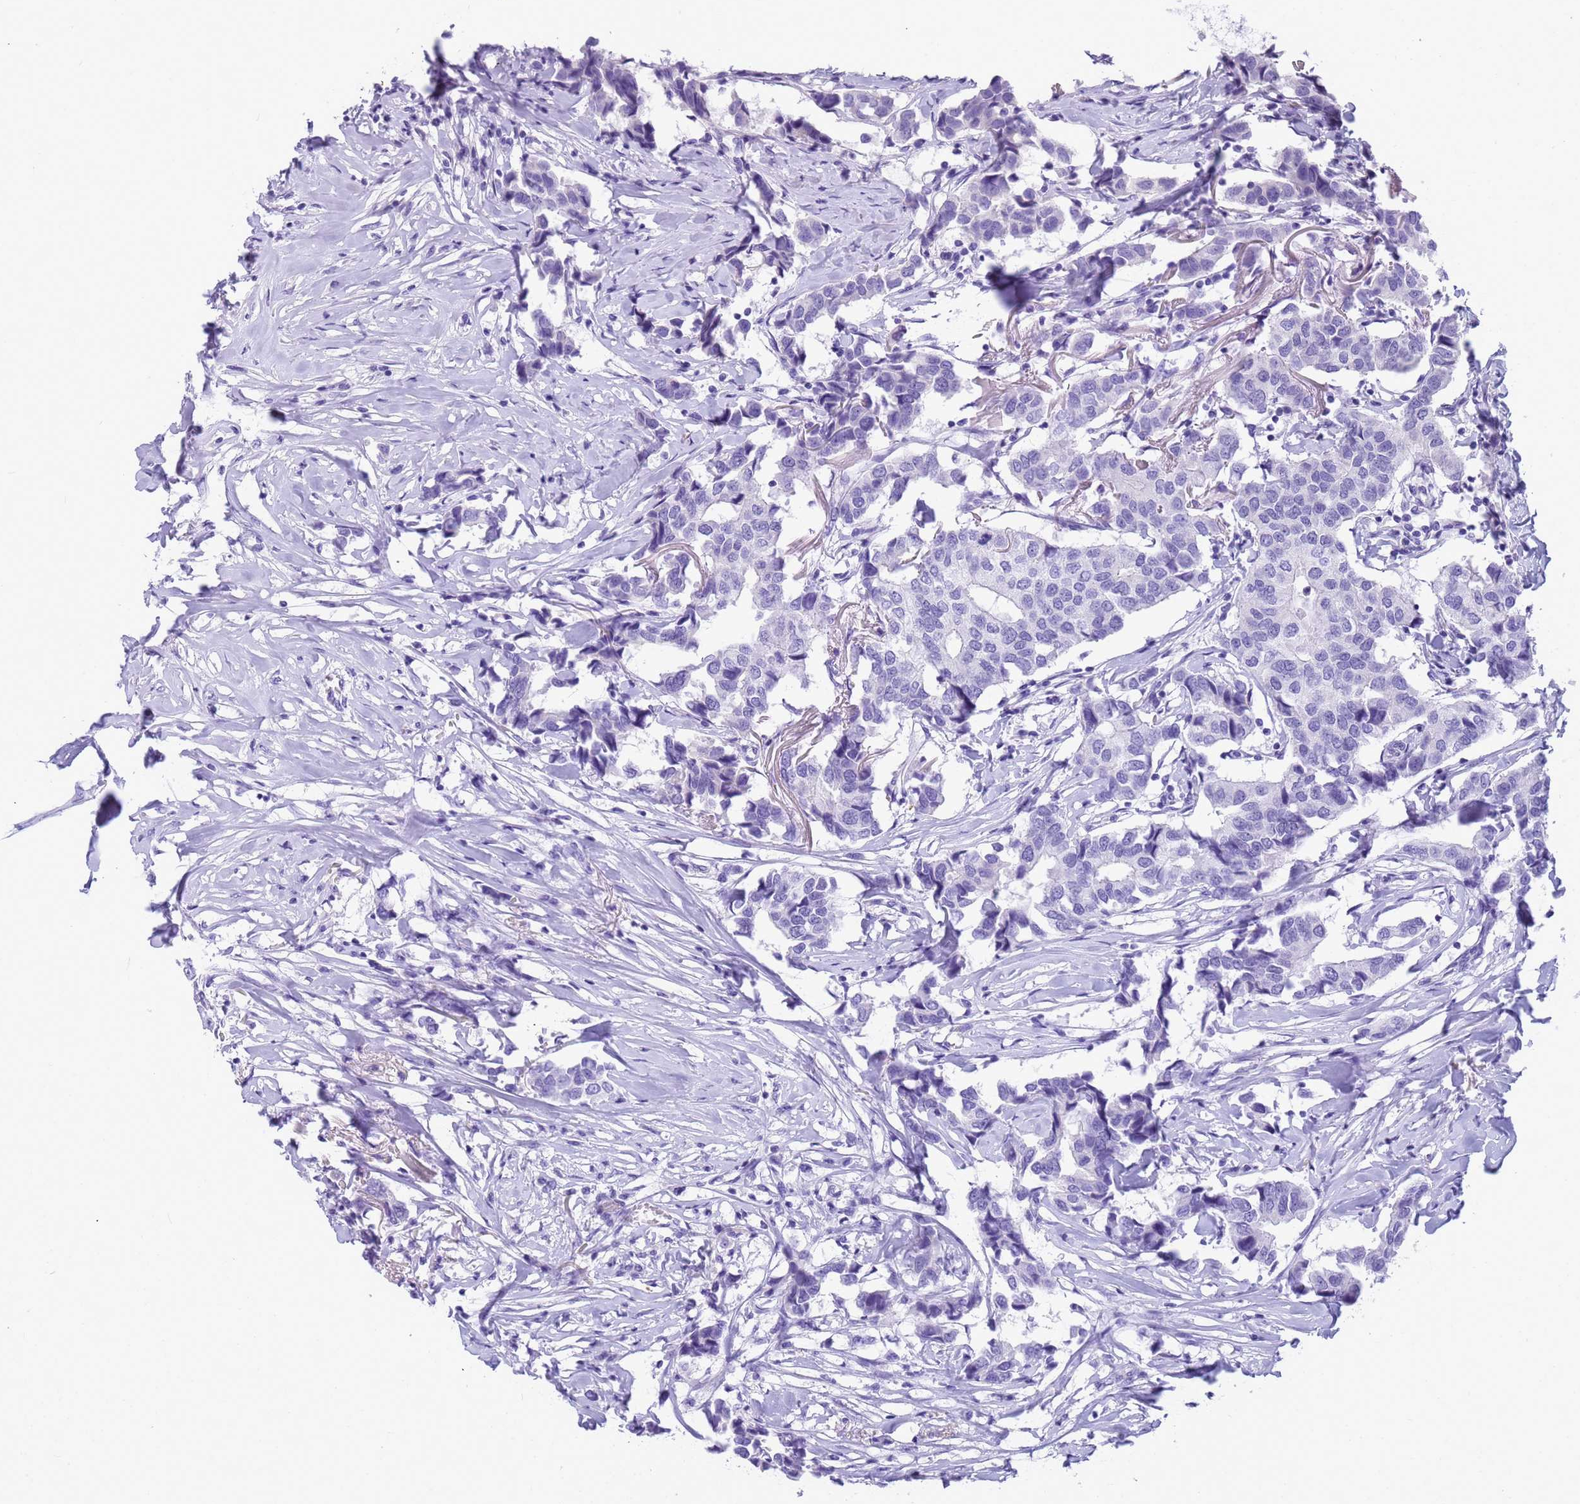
{"staining": {"intensity": "negative", "quantity": "none", "location": "none"}, "tissue": "breast cancer", "cell_type": "Tumor cells", "image_type": "cancer", "snomed": [{"axis": "morphology", "description": "Duct carcinoma"}, {"axis": "topography", "description": "Breast"}], "caption": "Tumor cells are negative for brown protein staining in intraductal carcinoma (breast).", "gene": "RNASE2", "patient": {"sex": "female", "age": 80}}